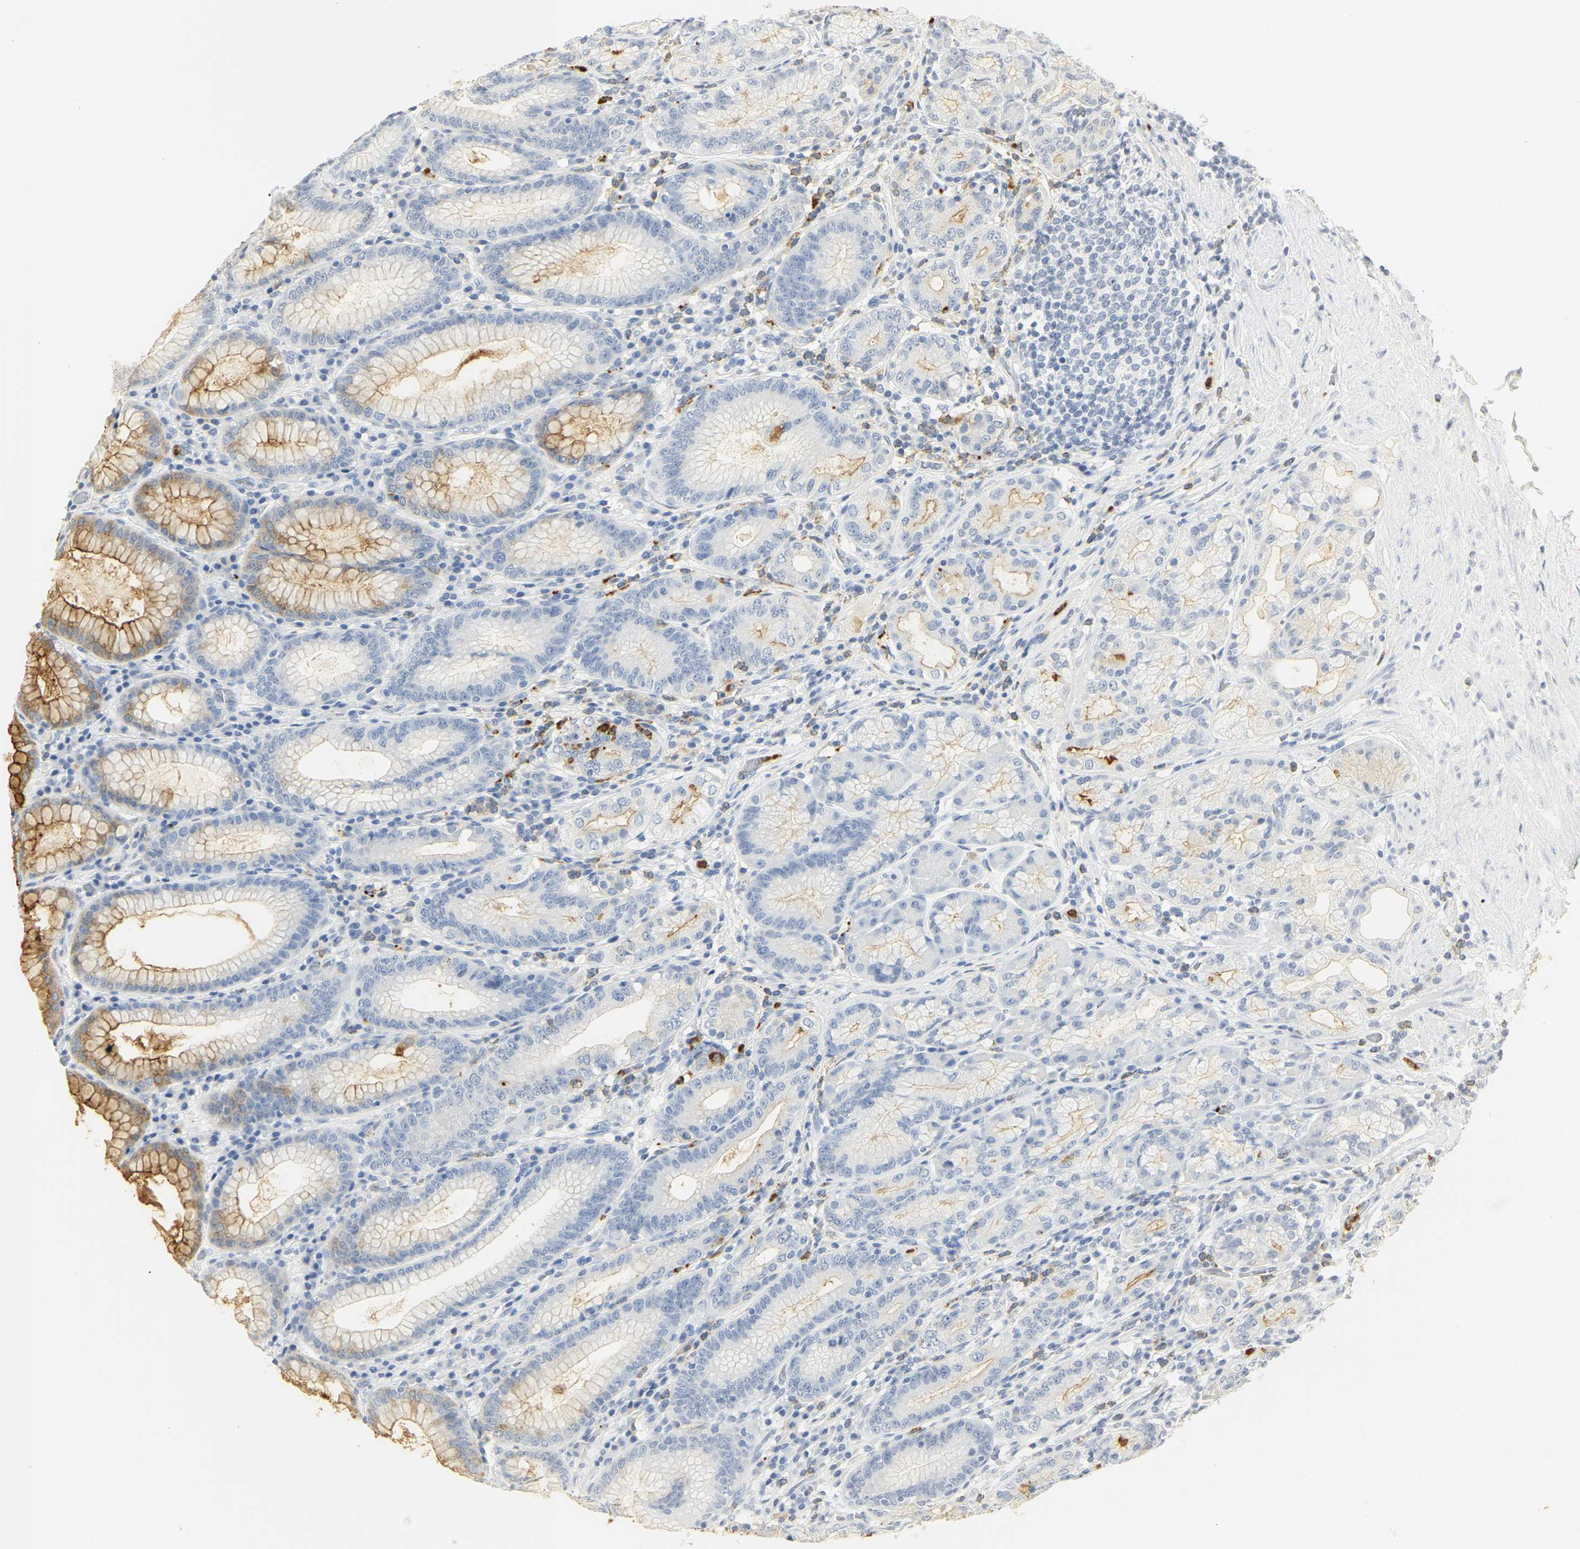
{"staining": {"intensity": "strong", "quantity": "<25%", "location": "cytoplasmic/membranous"}, "tissue": "stomach", "cell_type": "Glandular cells", "image_type": "normal", "snomed": [{"axis": "morphology", "description": "Normal tissue, NOS"}, {"axis": "topography", "description": "Stomach, lower"}], "caption": "This histopathology image shows benign stomach stained with IHC to label a protein in brown. The cytoplasmic/membranous of glandular cells show strong positivity for the protein. Nuclei are counter-stained blue.", "gene": "CEACAM5", "patient": {"sex": "female", "age": 76}}